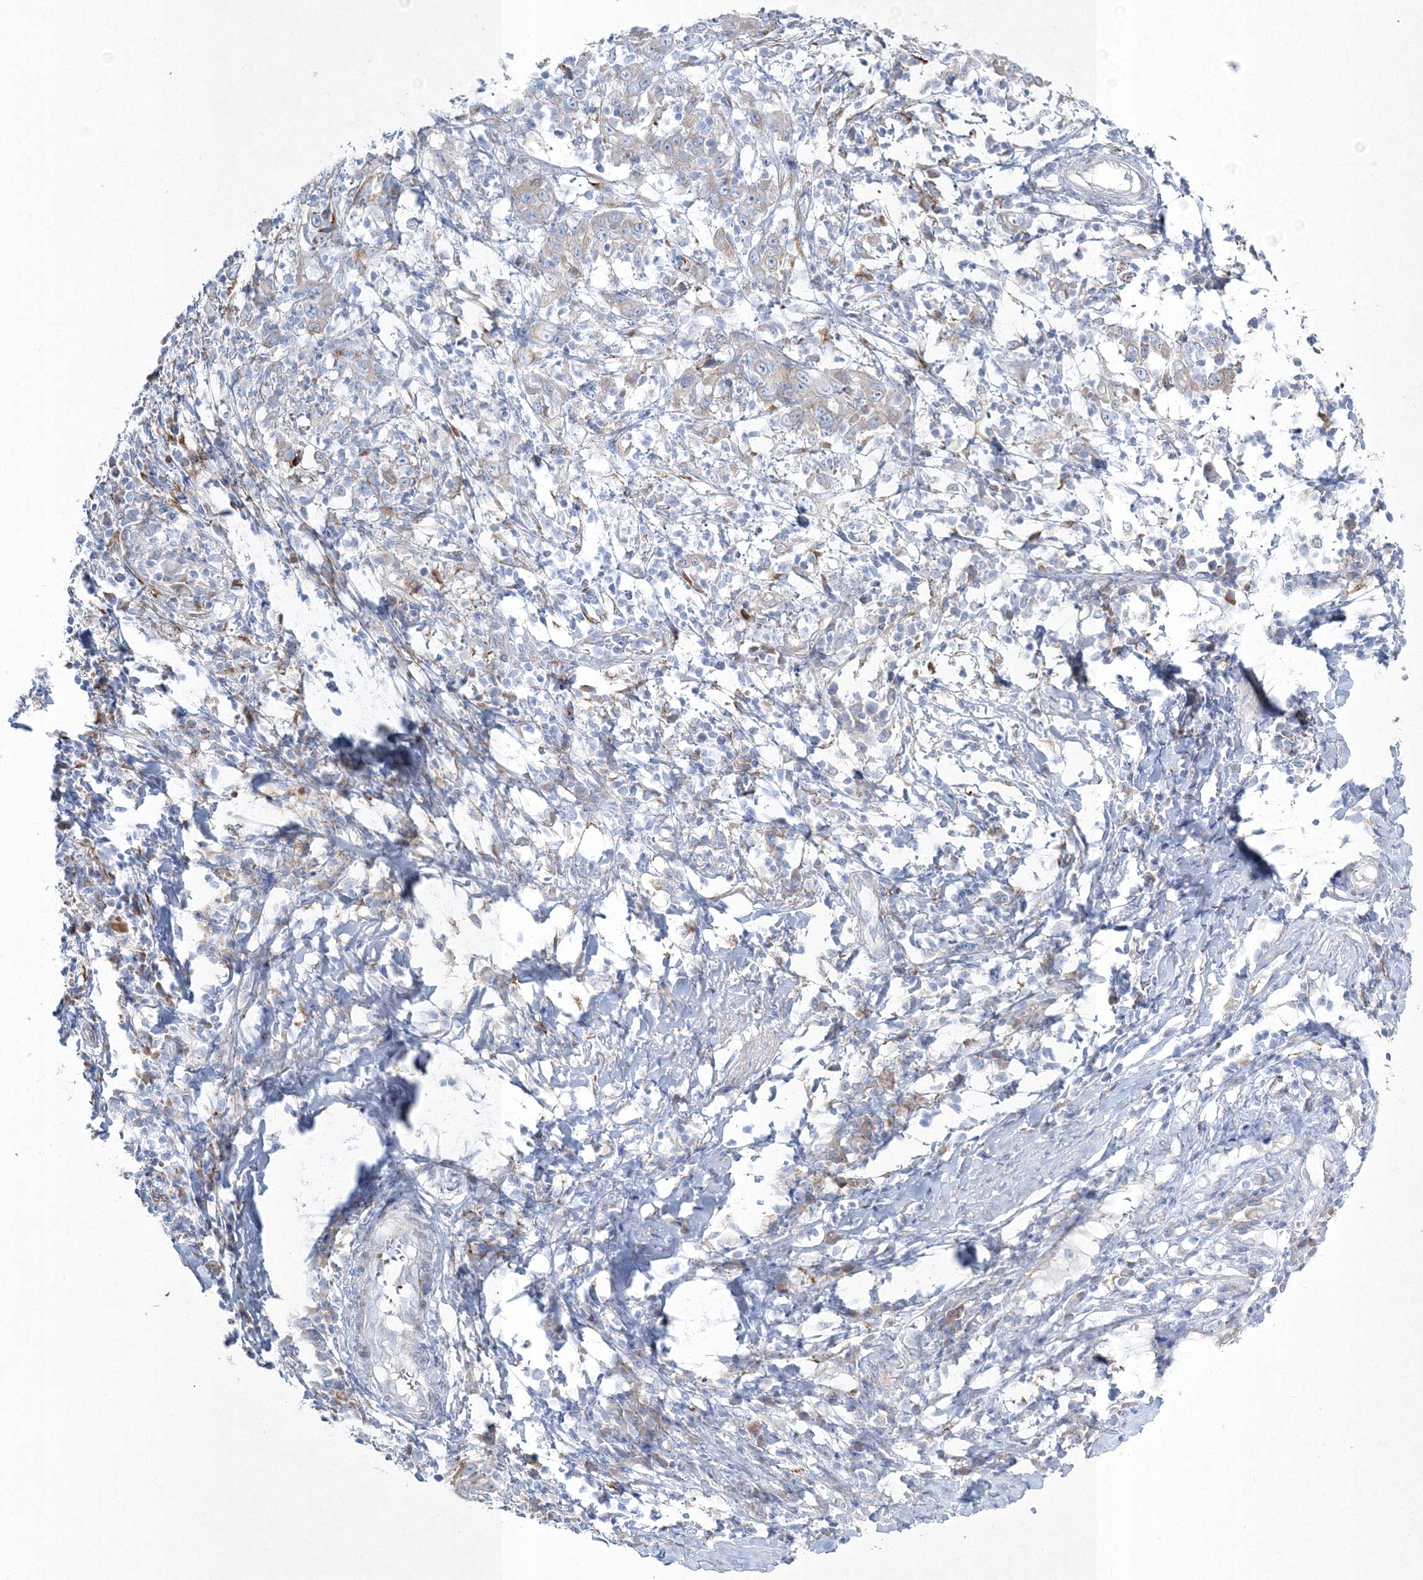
{"staining": {"intensity": "negative", "quantity": "none", "location": "none"}, "tissue": "cervical cancer", "cell_type": "Tumor cells", "image_type": "cancer", "snomed": [{"axis": "morphology", "description": "Squamous cell carcinoma, NOS"}, {"axis": "topography", "description": "Cervix"}], "caption": "This is an IHC photomicrograph of human cervical squamous cell carcinoma. There is no staining in tumor cells.", "gene": "RCN1", "patient": {"sex": "female", "age": 46}}